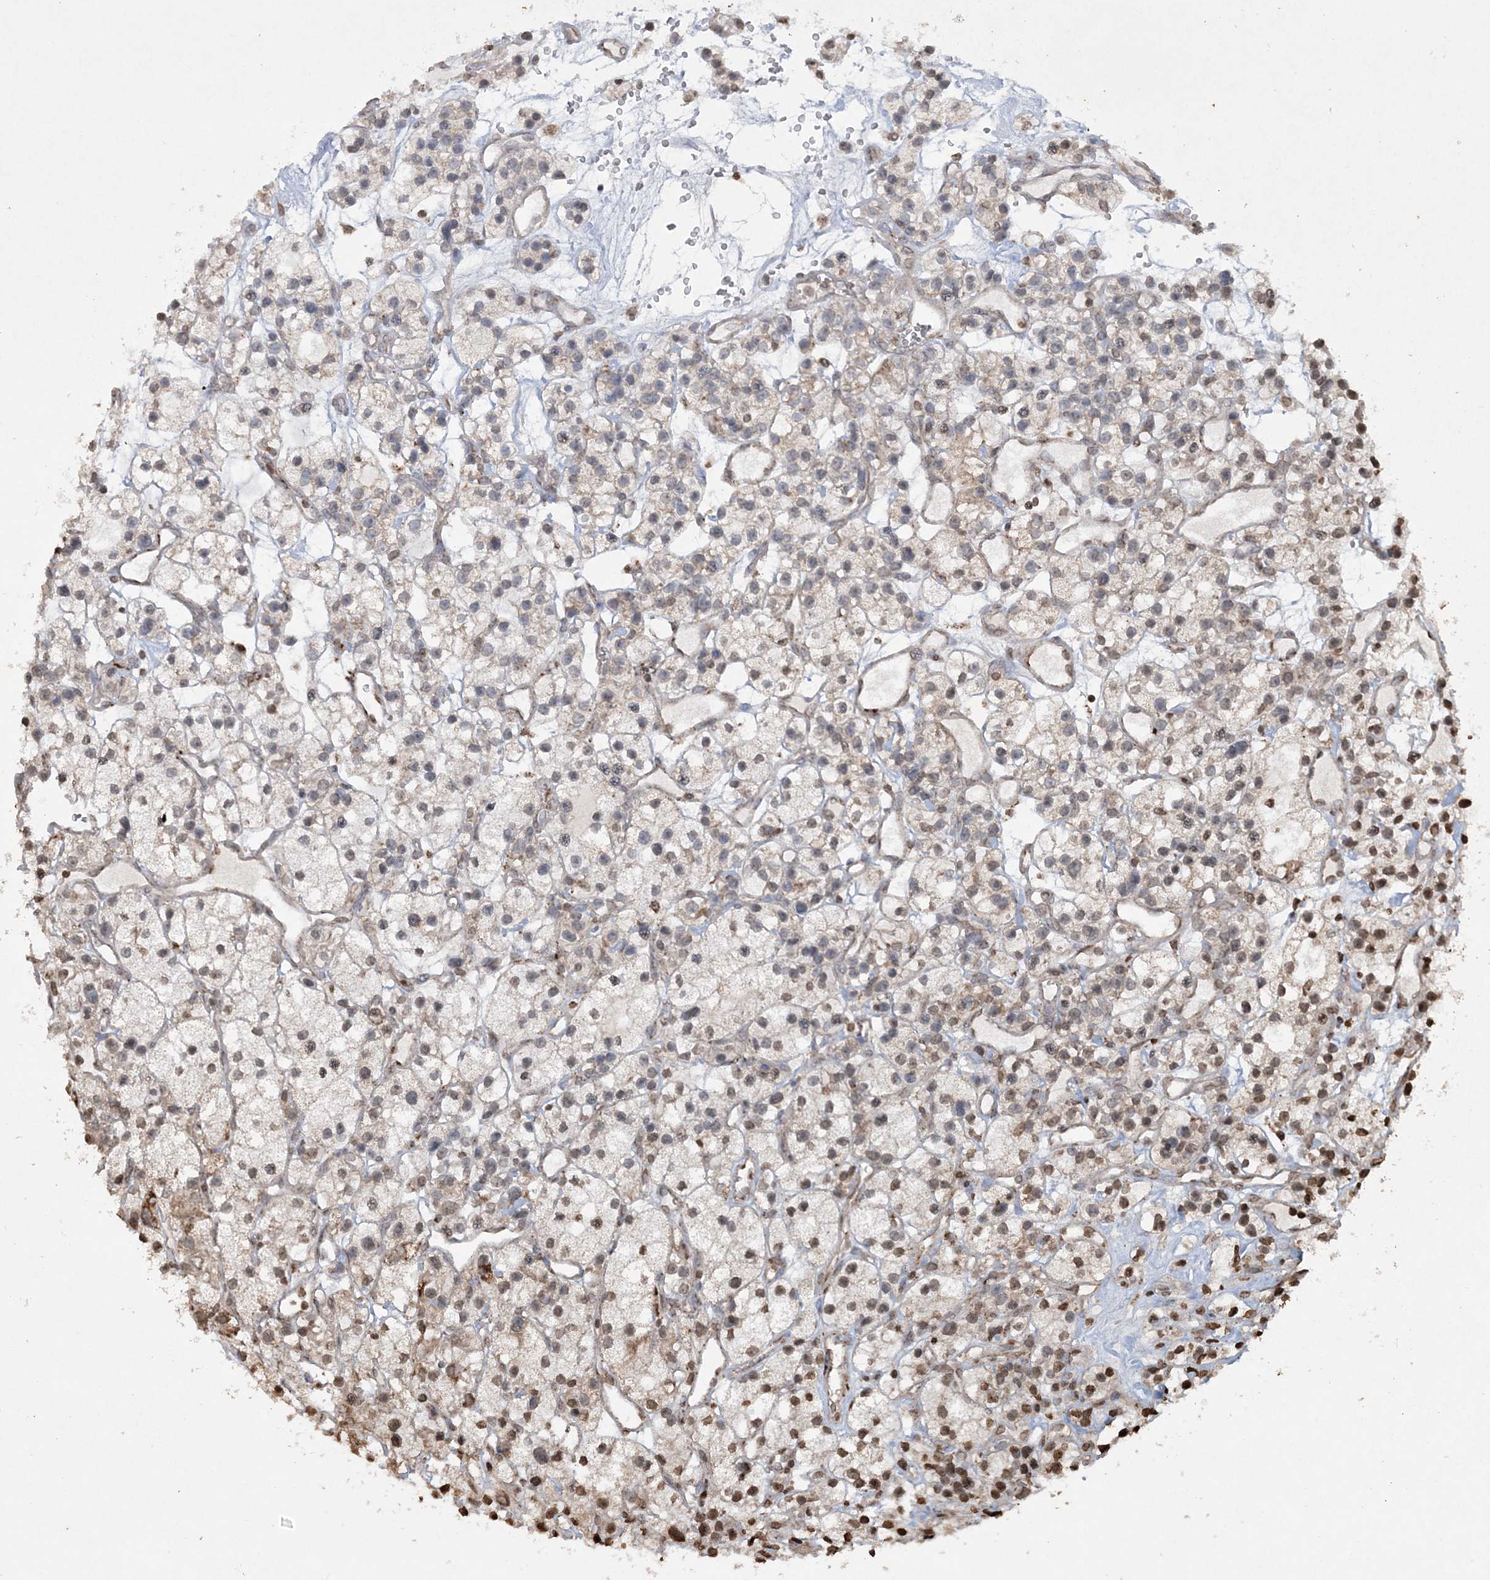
{"staining": {"intensity": "weak", "quantity": "<25%", "location": "cytoplasmic/membranous"}, "tissue": "renal cancer", "cell_type": "Tumor cells", "image_type": "cancer", "snomed": [{"axis": "morphology", "description": "Adenocarcinoma, NOS"}, {"axis": "topography", "description": "Kidney"}], "caption": "The IHC histopathology image has no significant positivity in tumor cells of adenocarcinoma (renal) tissue.", "gene": "TTC7A", "patient": {"sex": "female", "age": 57}}